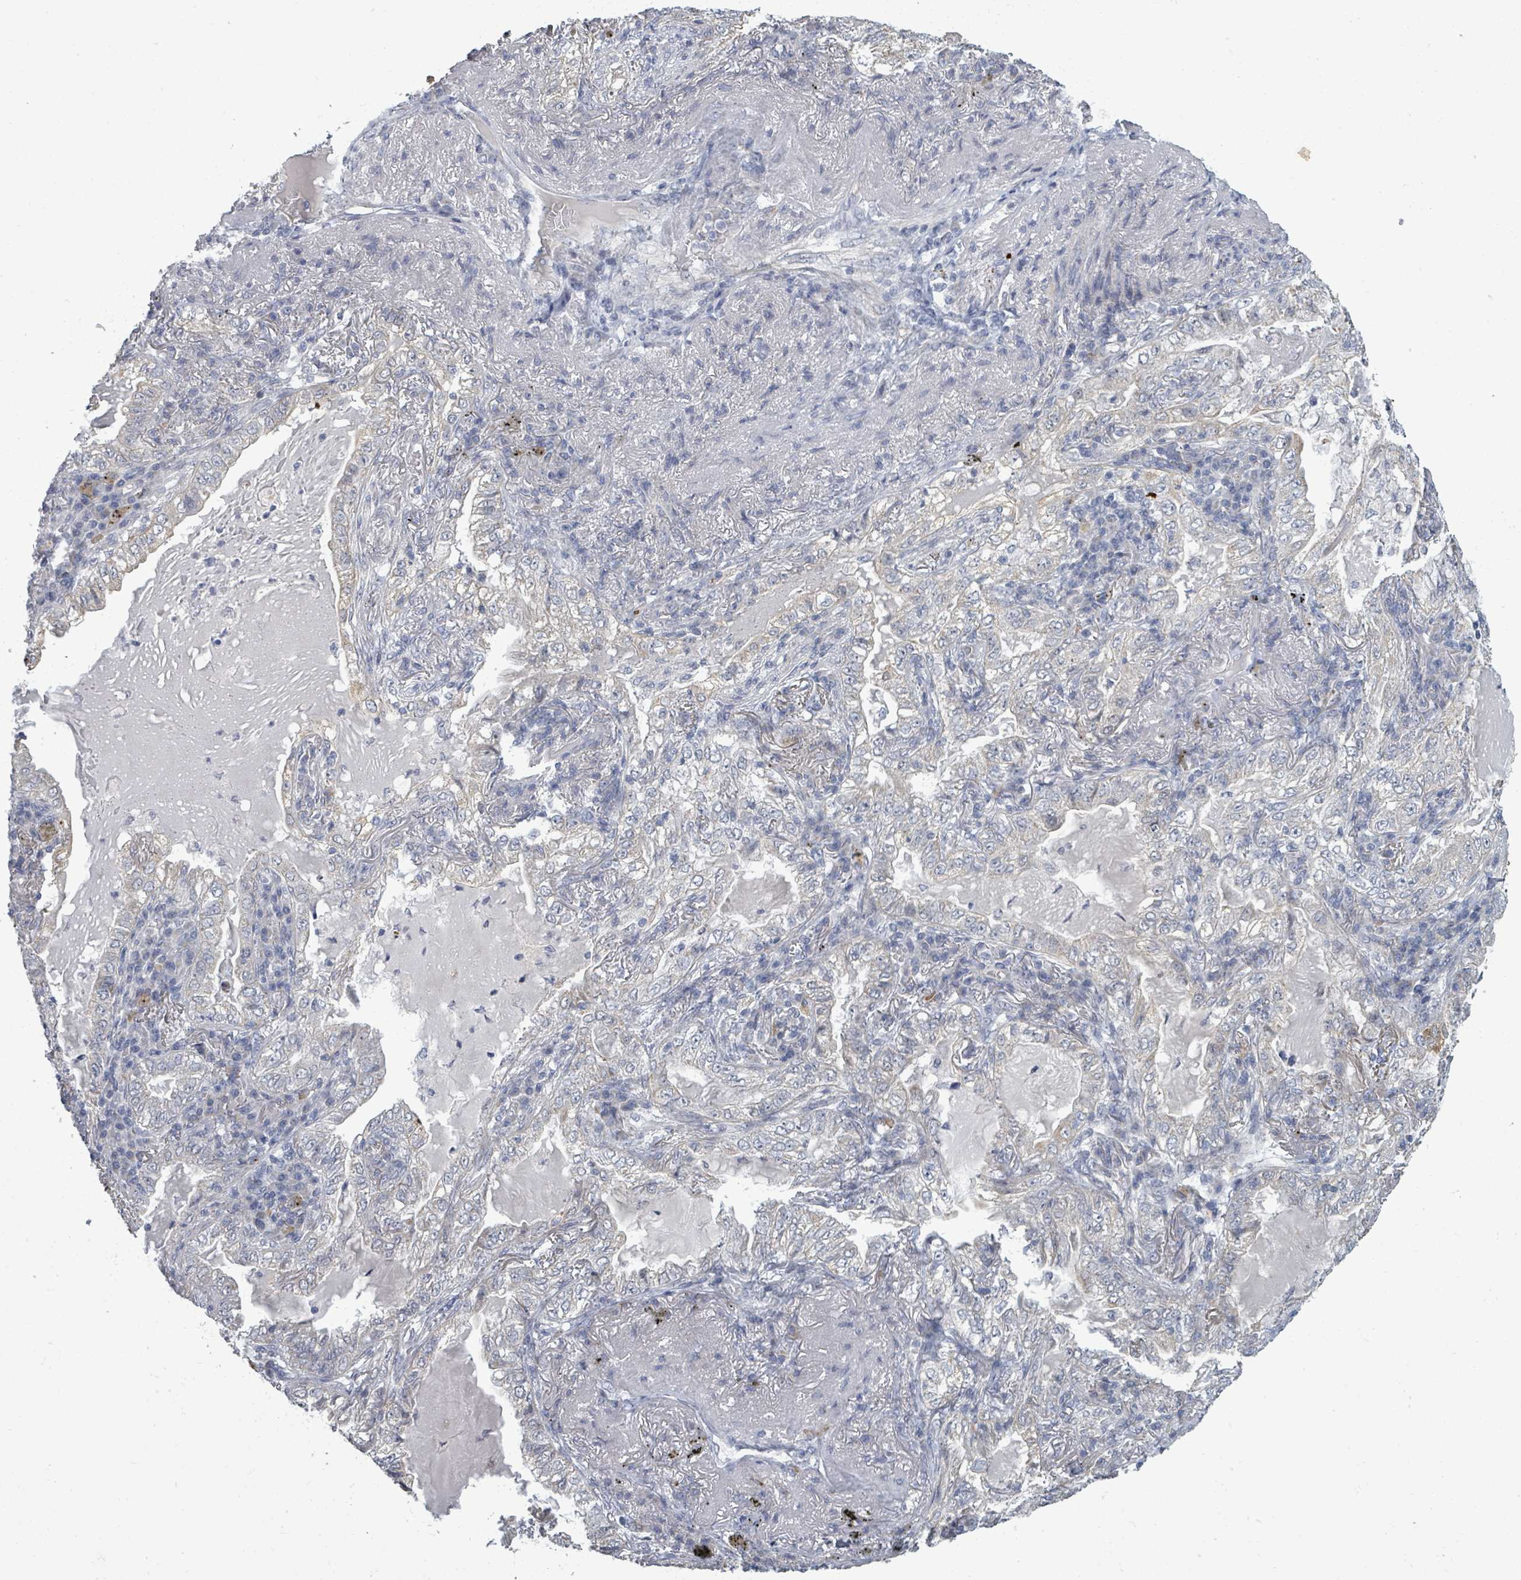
{"staining": {"intensity": "negative", "quantity": "none", "location": "none"}, "tissue": "lung cancer", "cell_type": "Tumor cells", "image_type": "cancer", "snomed": [{"axis": "morphology", "description": "Adenocarcinoma, NOS"}, {"axis": "topography", "description": "Lung"}], "caption": "An immunohistochemistry photomicrograph of lung cancer (adenocarcinoma) is shown. There is no staining in tumor cells of lung cancer (adenocarcinoma). (DAB immunohistochemistry visualized using brightfield microscopy, high magnification).", "gene": "ASB12", "patient": {"sex": "female", "age": 73}}